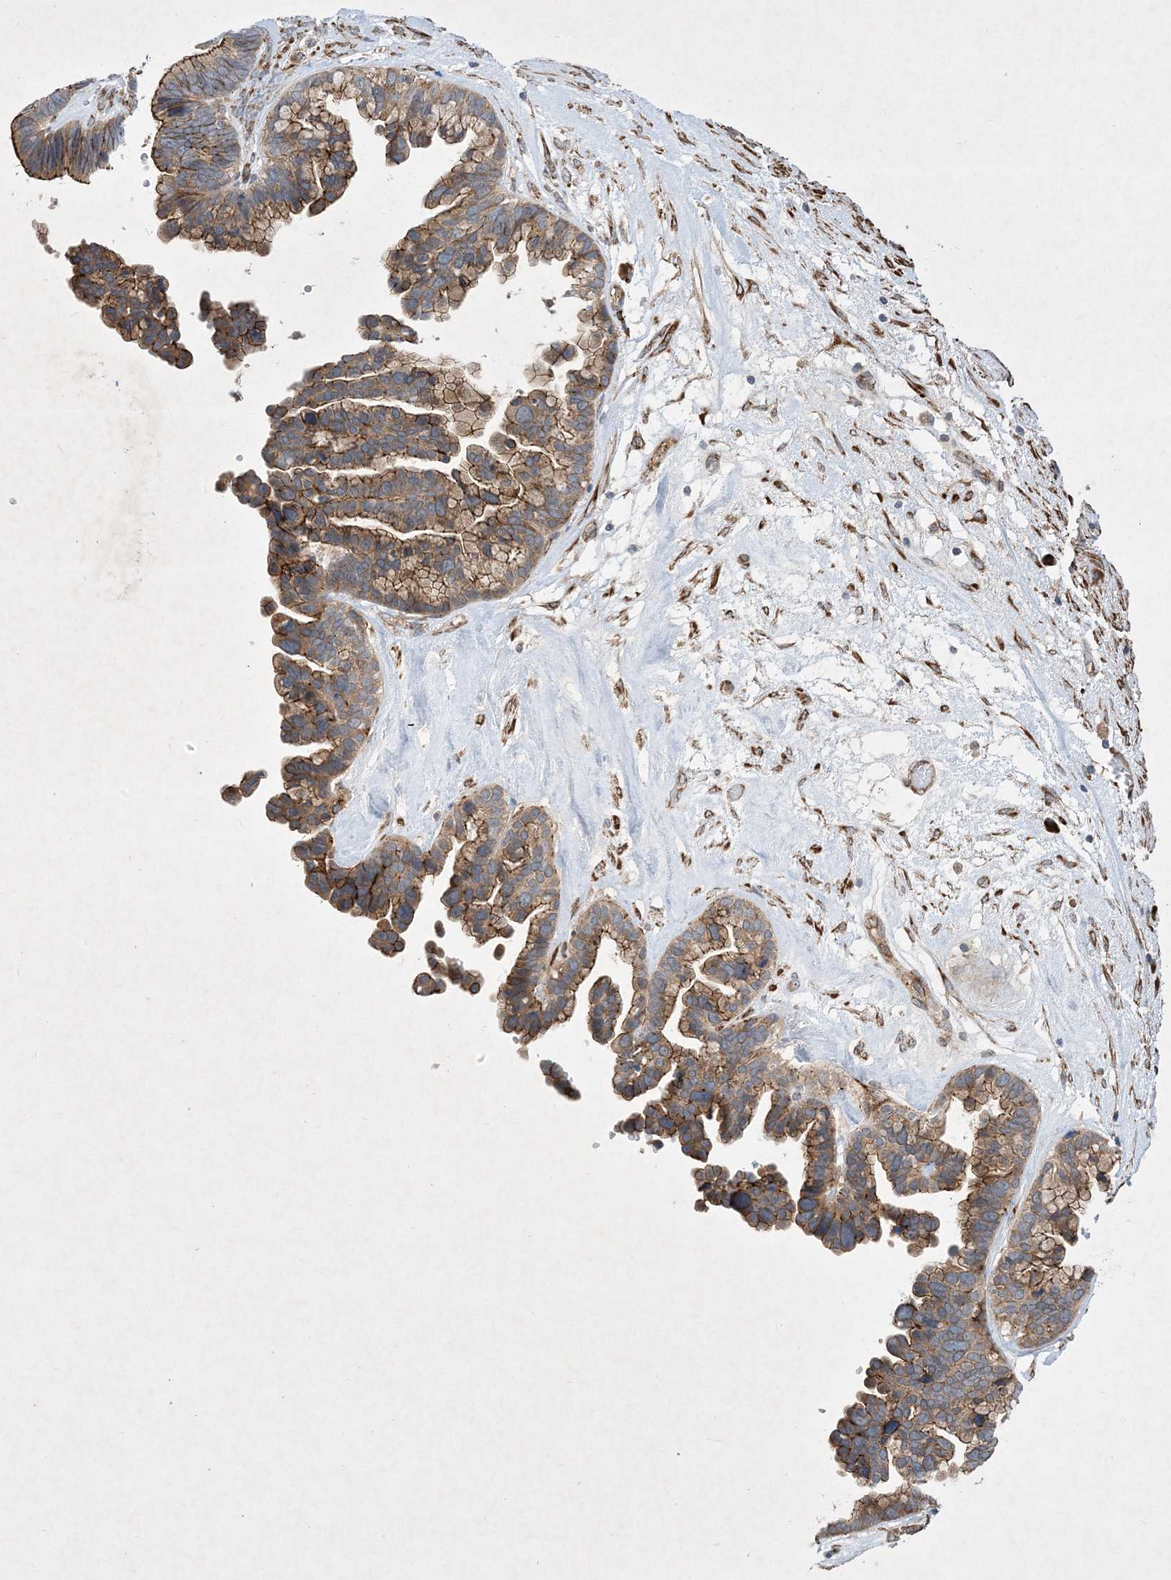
{"staining": {"intensity": "strong", "quantity": ">75%", "location": "cytoplasmic/membranous"}, "tissue": "ovarian cancer", "cell_type": "Tumor cells", "image_type": "cancer", "snomed": [{"axis": "morphology", "description": "Cystadenocarcinoma, serous, NOS"}, {"axis": "topography", "description": "Ovary"}], "caption": "Protein expression analysis of human ovarian serous cystadenocarcinoma reveals strong cytoplasmic/membranous expression in about >75% of tumor cells.", "gene": "OTOP1", "patient": {"sex": "female", "age": 56}}